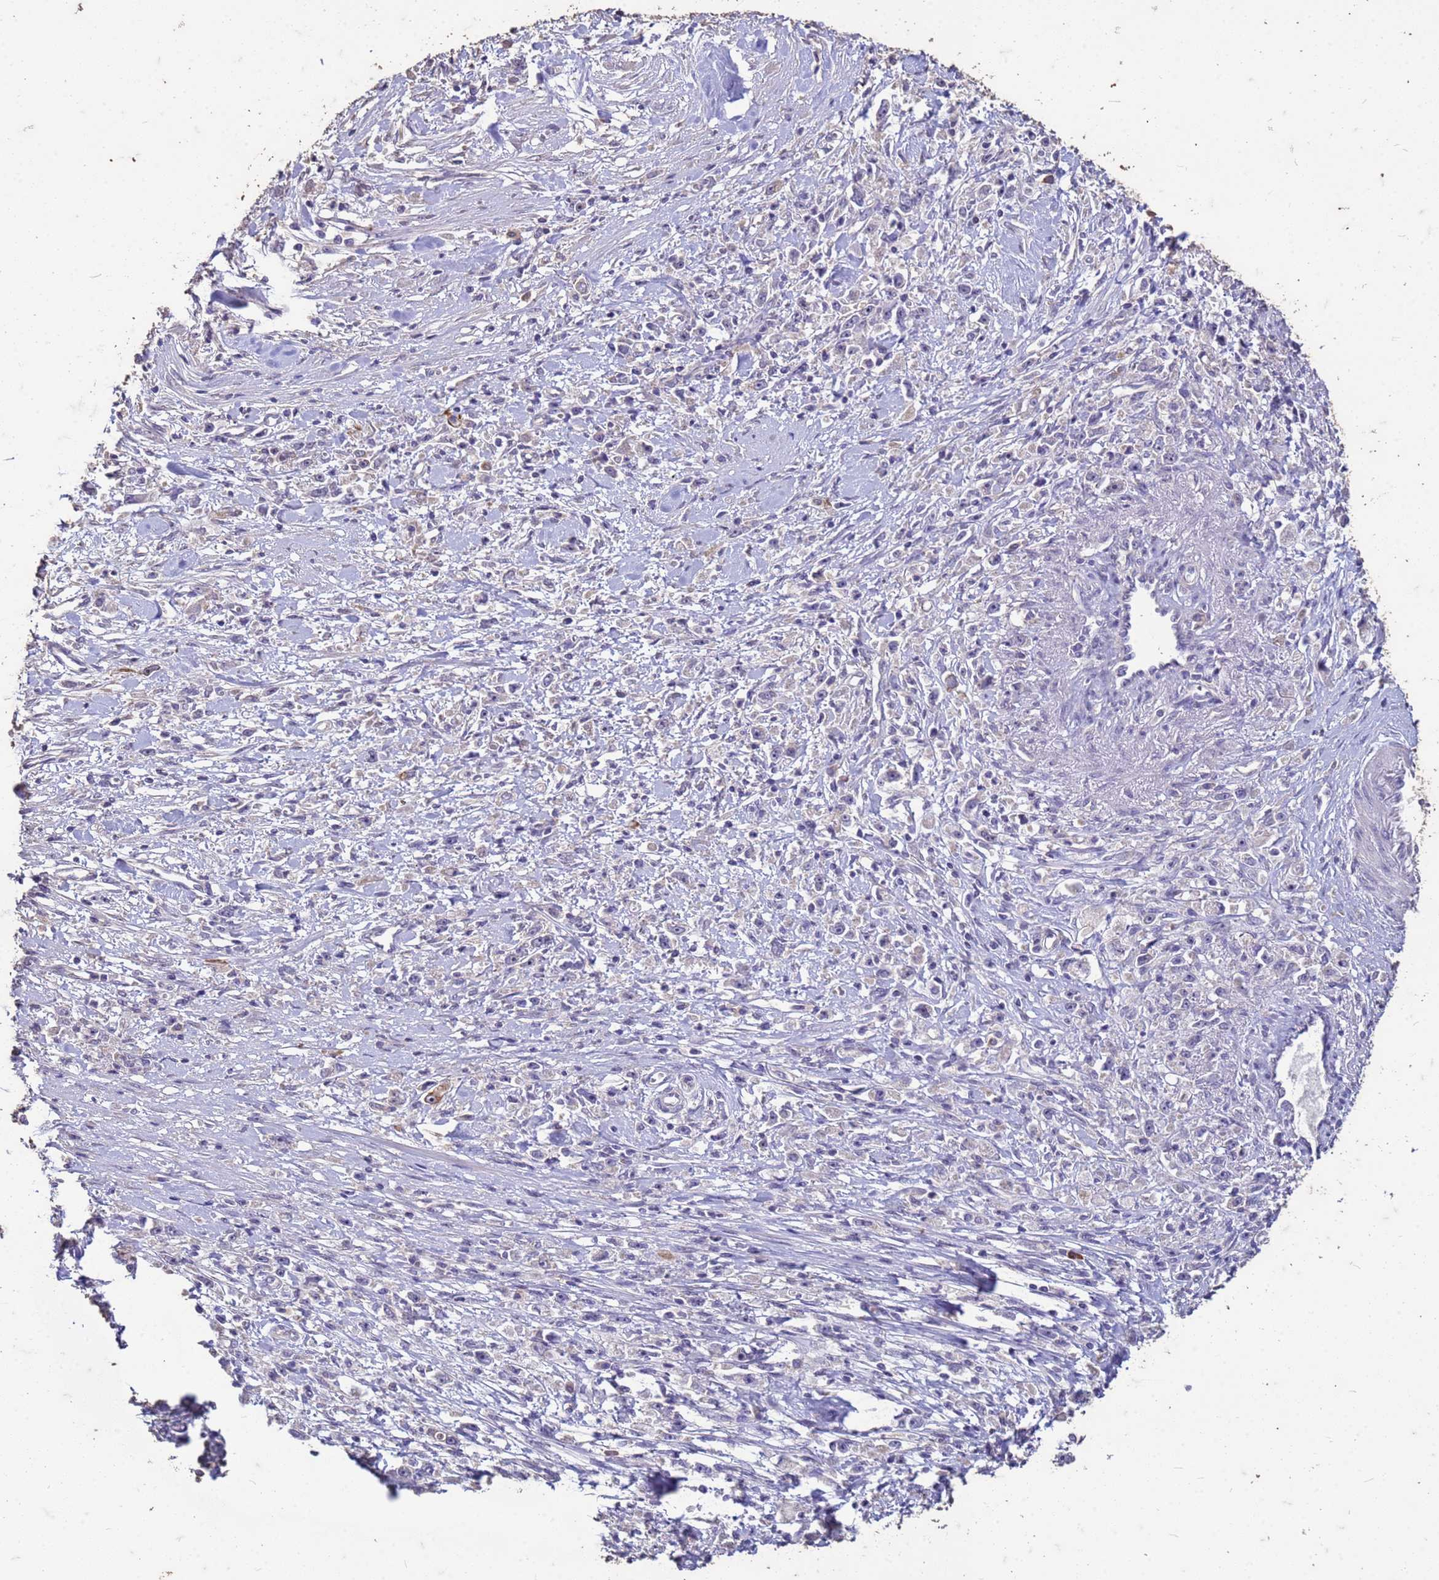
{"staining": {"intensity": "negative", "quantity": "none", "location": "none"}, "tissue": "stomach cancer", "cell_type": "Tumor cells", "image_type": "cancer", "snomed": [{"axis": "morphology", "description": "Adenocarcinoma, NOS"}, {"axis": "topography", "description": "Stomach"}], "caption": "Stomach adenocarcinoma was stained to show a protein in brown. There is no significant staining in tumor cells.", "gene": "FAM184B", "patient": {"sex": "female", "age": 59}}